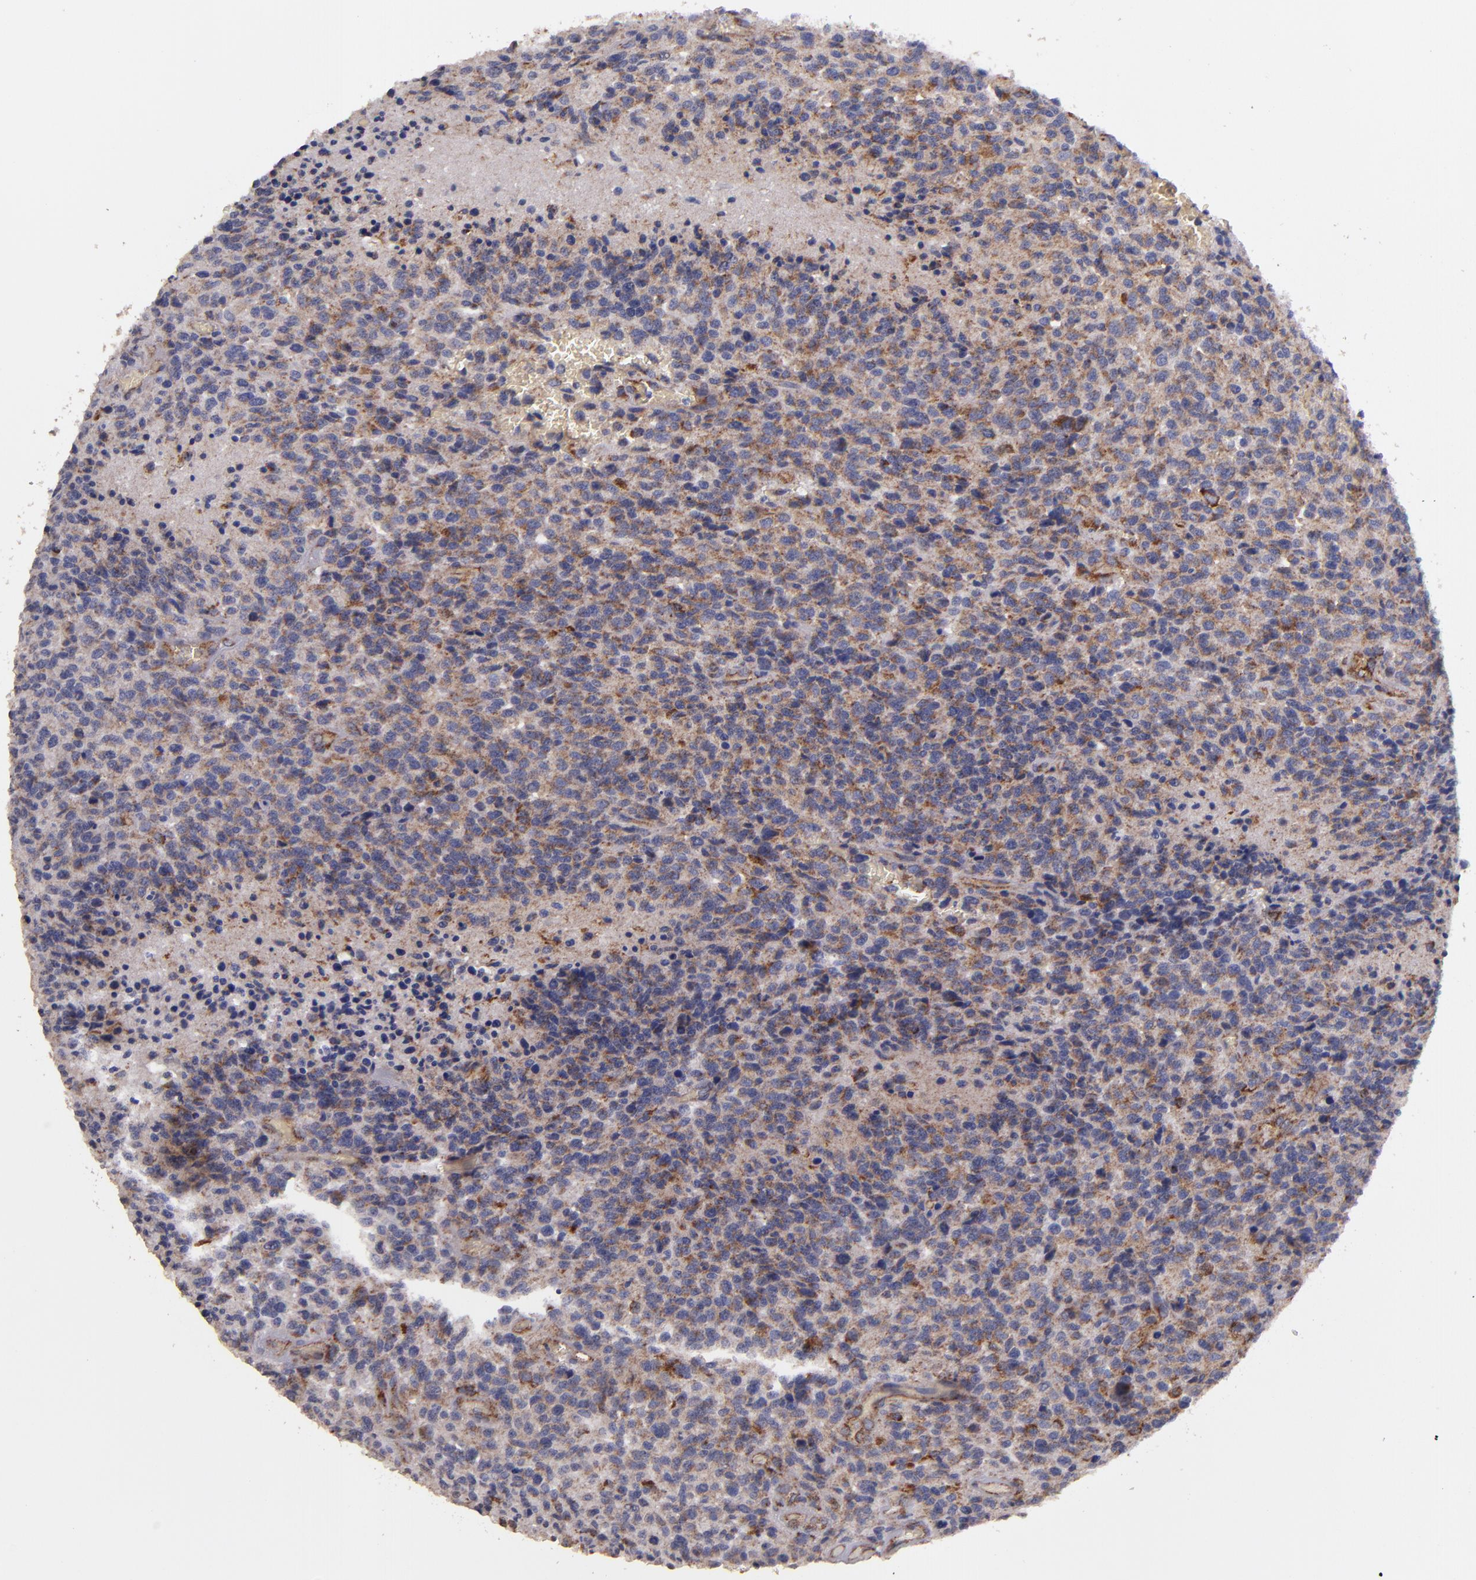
{"staining": {"intensity": "moderate", "quantity": ">75%", "location": "cytoplasmic/membranous"}, "tissue": "glioma", "cell_type": "Tumor cells", "image_type": "cancer", "snomed": [{"axis": "morphology", "description": "Glioma, malignant, High grade"}, {"axis": "topography", "description": "Brain"}], "caption": "A brown stain shows moderate cytoplasmic/membranous expression of a protein in human malignant glioma (high-grade) tumor cells. (DAB (3,3'-diaminobenzidine) IHC with brightfield microscopy, high magnification).", "gene": "CLTA", "patient": {"sex": "male", "age": 36}}